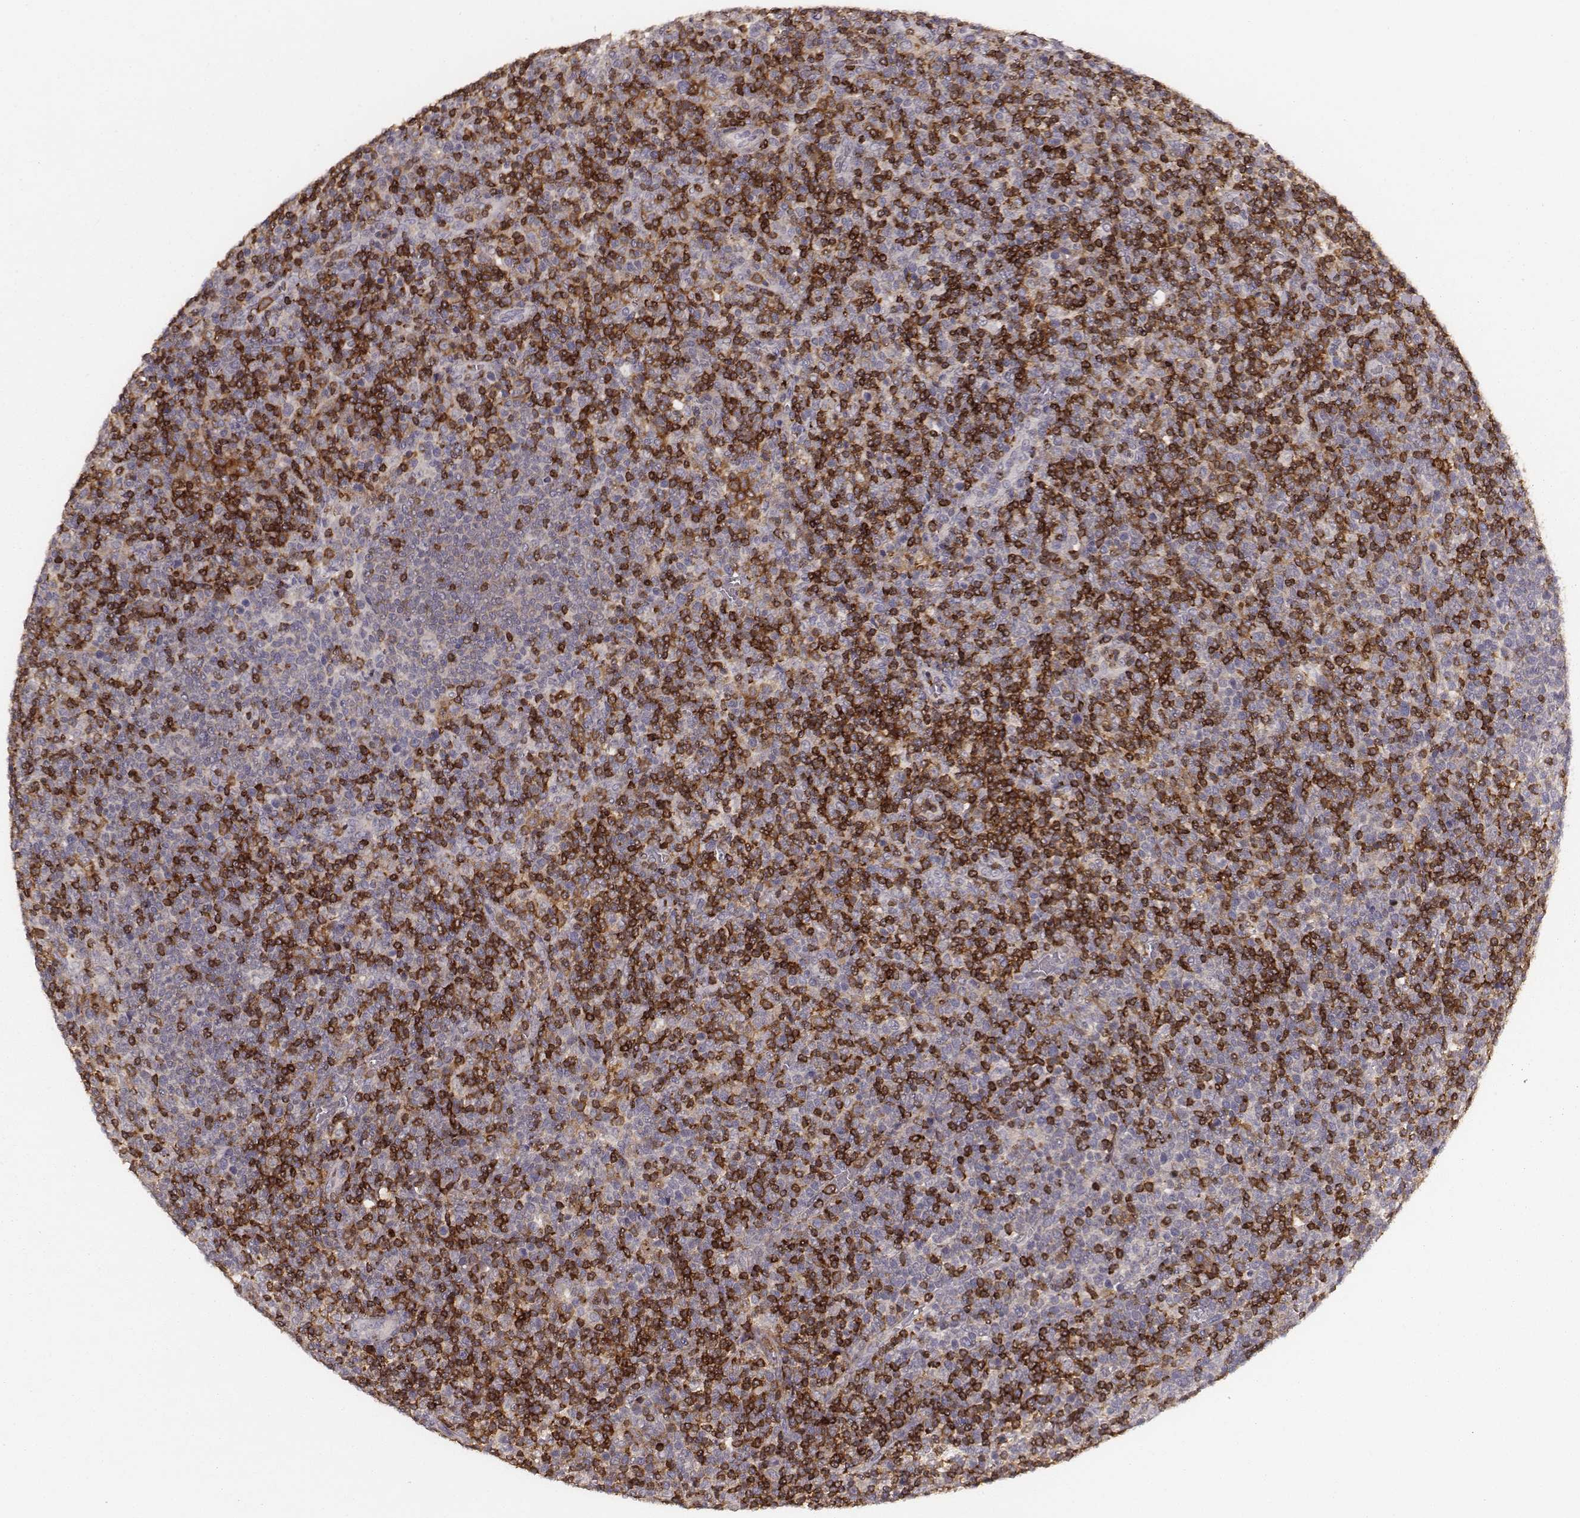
{"staining": {"intensity": "weak", "quantity": "25%-75%", "location": "cytoplasmic/membranous"}, "tissue": "lymphoma", "cell_type": "Tumor cells", "image_type": "cancer", "snomed": [{"axis": "morphology", "description": "Malignant lymphoma, non-Hodgkin's type, High grade"}, {"axis": "topography", "description": "Lymph node"}], "caption": "Protein staining of lymphoma tissue shows weak cytoplasmic/membranous staining in about 25%-75% of tumor cells.", "gene": "PILRA", "patient": {"sex": "male", "age": 61}}